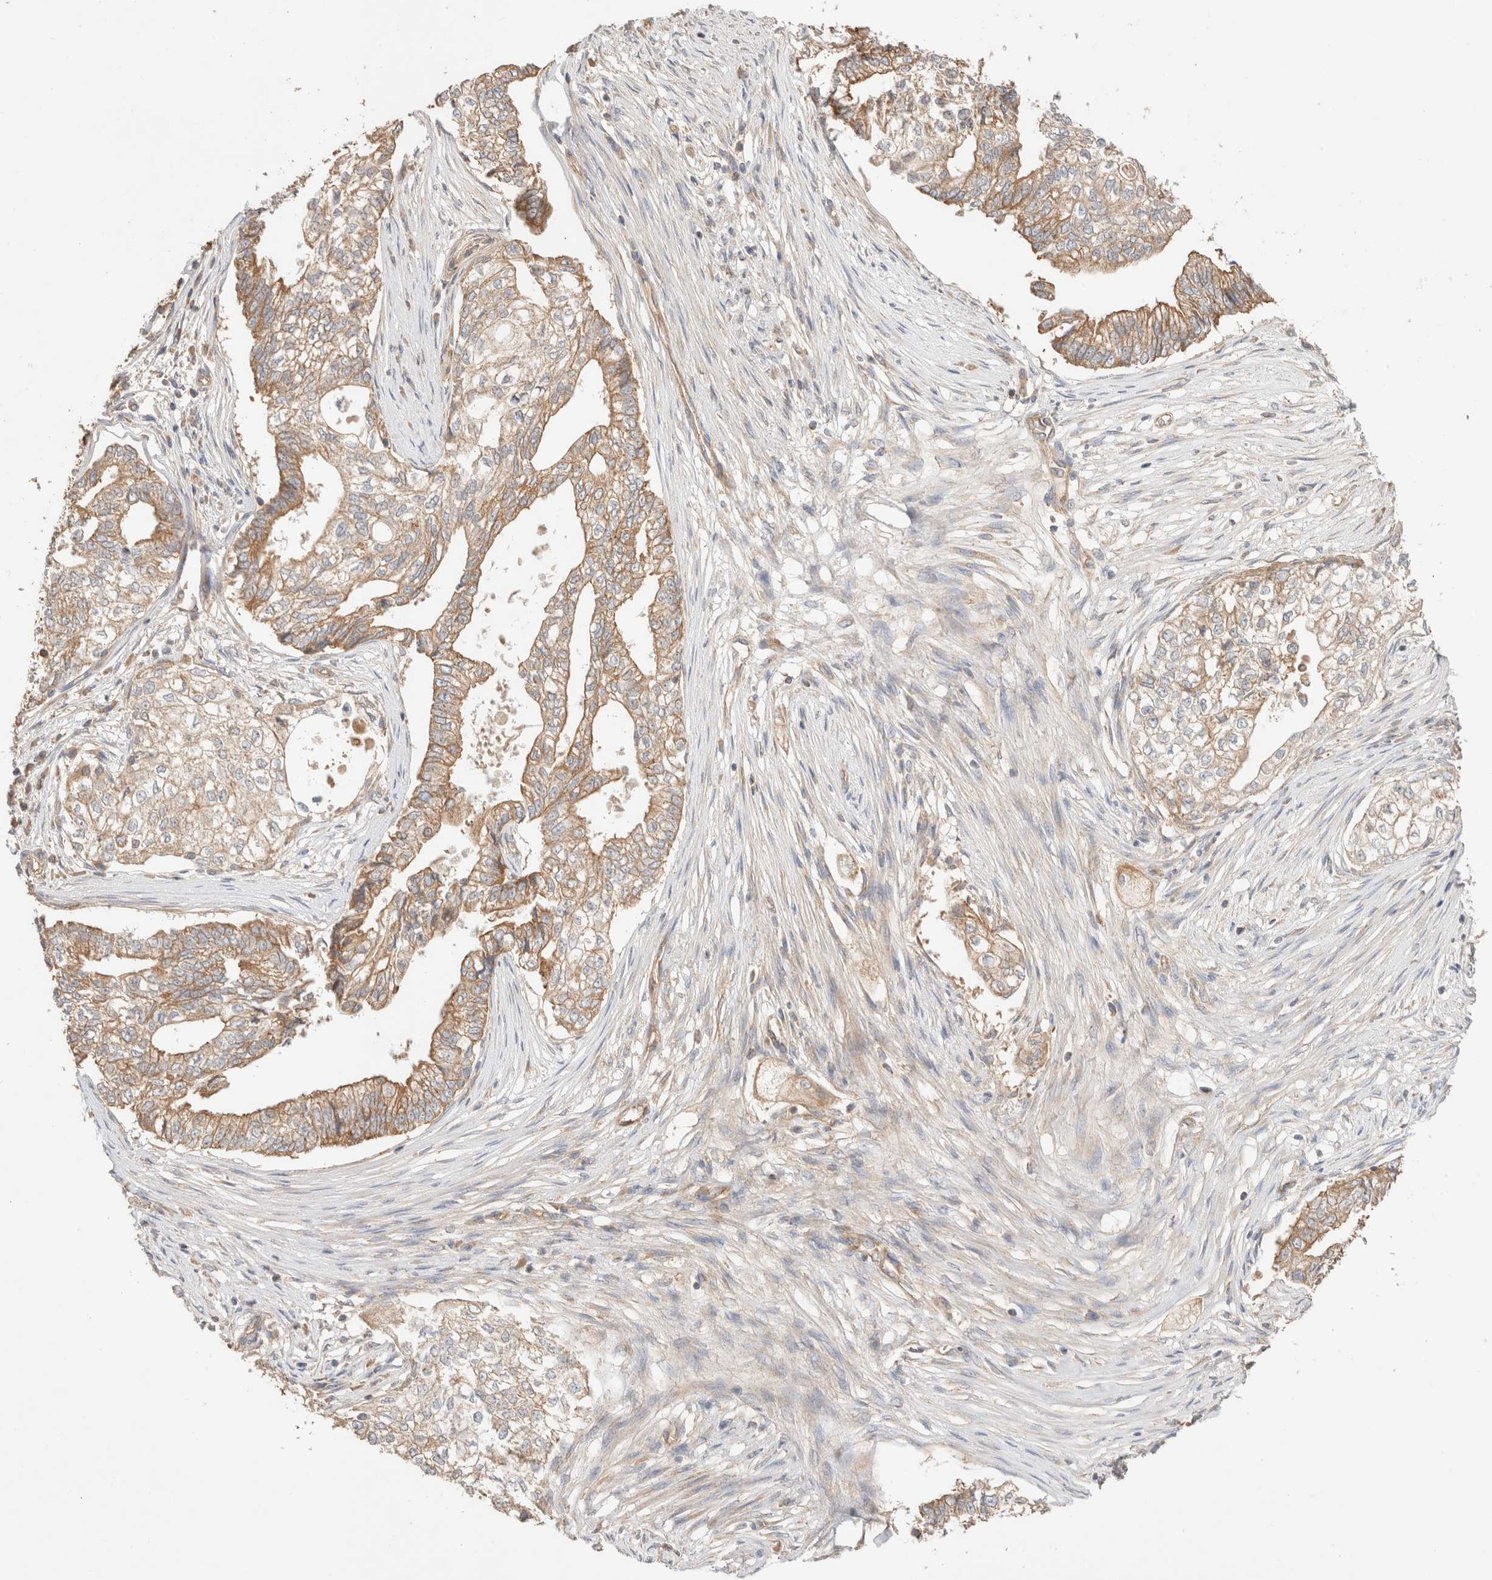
{"staining": {"intensity": "moderate", "quantity": ">75%", "location": "cytoplasmic/membranous"}, "tissue": "pancreatic cancer", "cell_type": "Tumor cells", "image_type": "cancer", "snomed": [{"axis": "morphology", "description": "Adenocarcinoma, NOS"}, {"axis": "topography", "description": "Pancreas"}], "caption": "This image demonstrates immunohistochemistry staining of pancreatic adenocarcinoma, with medium moderate cytoplasmic/membranous staining in about >75% of tumor cells.", "gene": "B3GNTL1", "patient": {"sex": "male", "age": 72}}